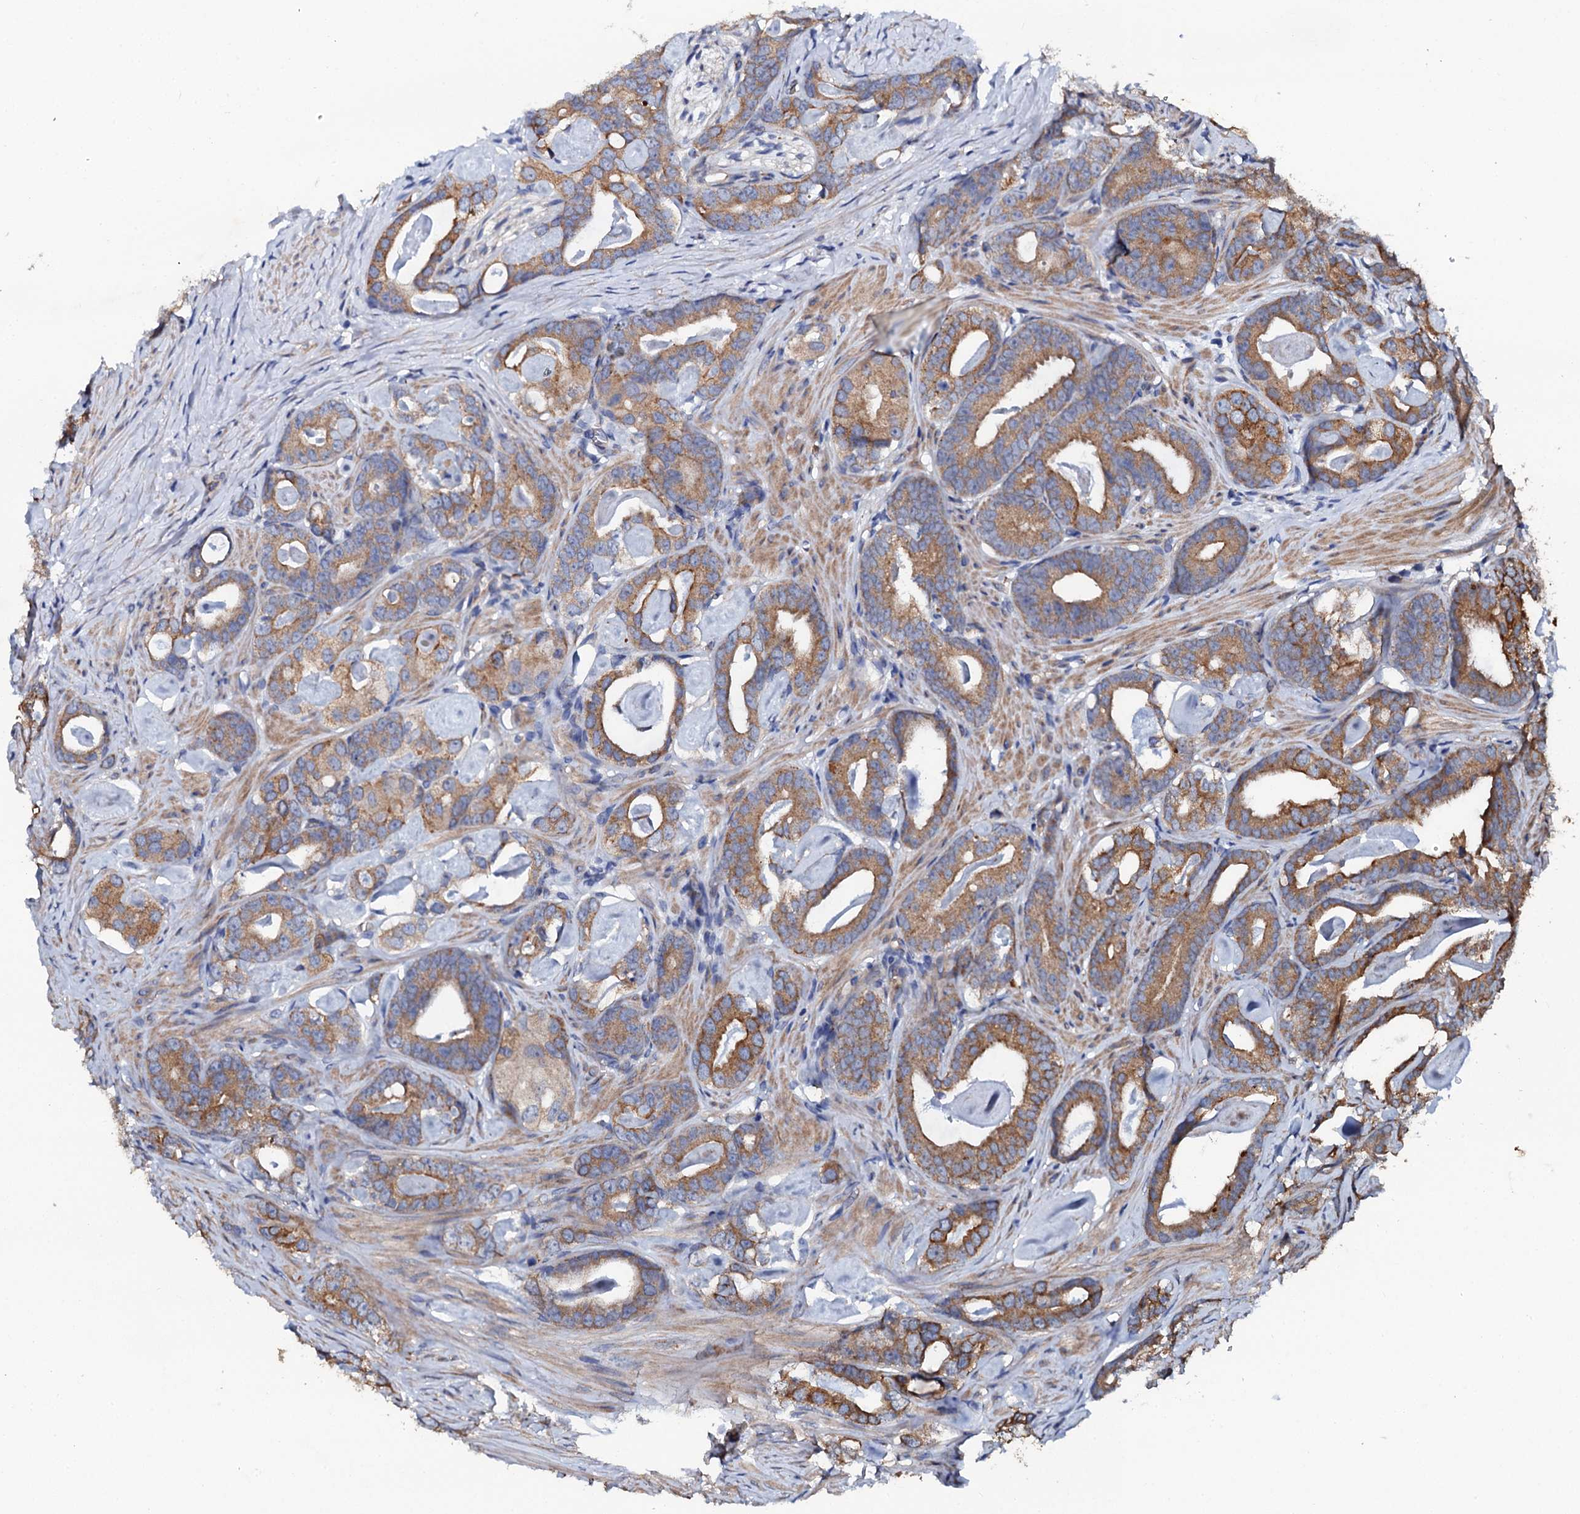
{"staining": {"intensity": "moderate", "quantity": ">75%", "location": "cytoplasmic/membranous"}, "tissue": "prostate cancer", "cell_type": "Tumor cells", "image_type": "cancer", "snomed": [{"axis": "morphology", "description": "Adenocarcinoma, Low grade"}, {"axis": "topography", "description": "Prostate"}], "caption": "Immunohistochemistry (IHC) photomicrograph of neoplastic tissue: human prostate cancer (low-grade adenocarcinoma) stained using immunohistochemistry displays medium levels of moderate protein expression localized specifically in the cytoplasmic/membranous of tumor cells, appearing as a cytoplasmic/membranous brown color.", "gene": "GLCE", "patient": {"sex": "male", "age": 63}}